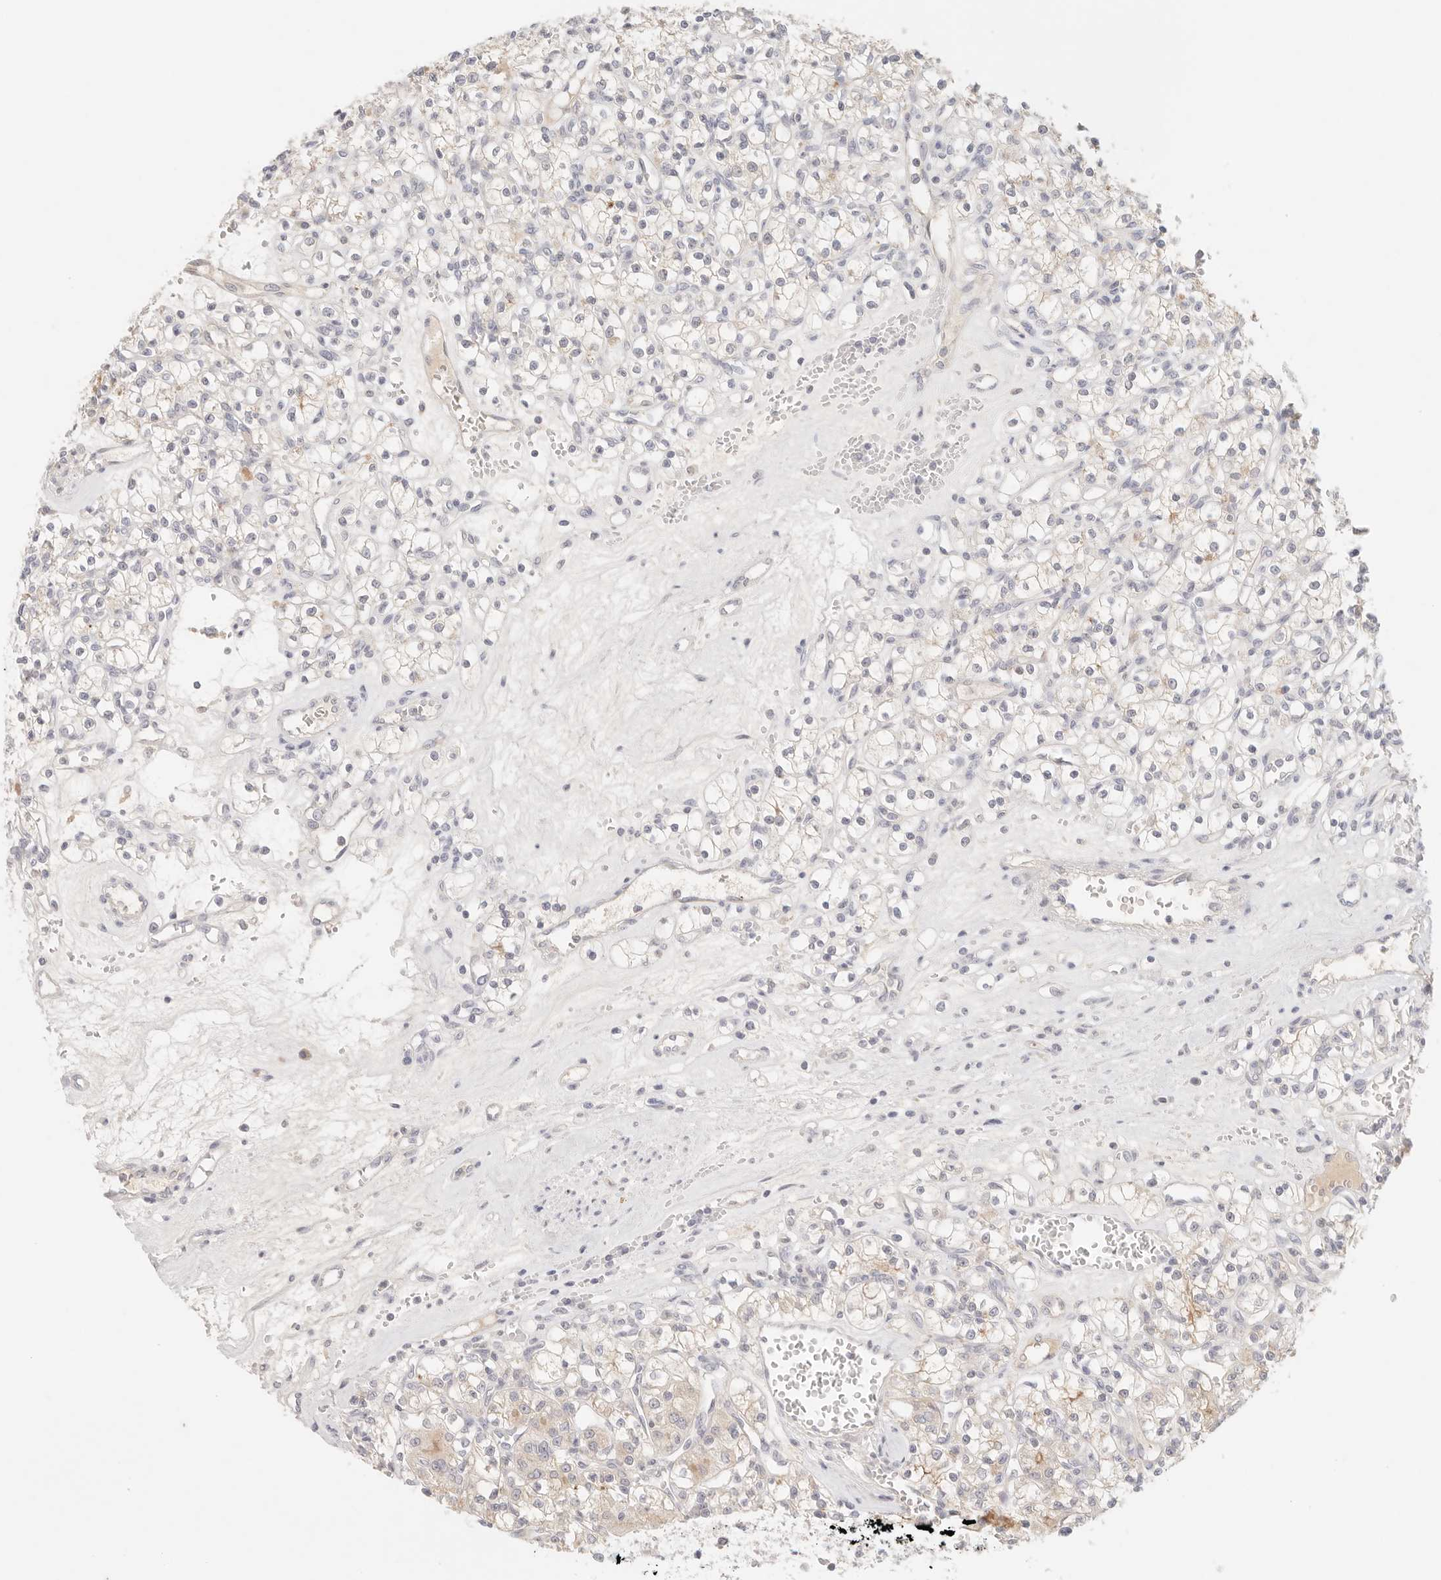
{"staining": {"intensity": "weak", "quantity": "<25%", "location": "cytoplasmic/membranous"}, "tissue": "renal cancer", "cell_type": "Tumor cells", "image_type": "cancer", "snomed": [{"axis": "morphology", "description": "Adenocarcinoma, NOS"}, {"axis": "topography", "description": "Kidney"}], "caption": "Immunohistochemical staining of human adenocarcinoma (renal) demonstrates no significant positivity in tumor cells.", "gene": "SPHK1", "patient": {"sex": "female", "age": 59}}